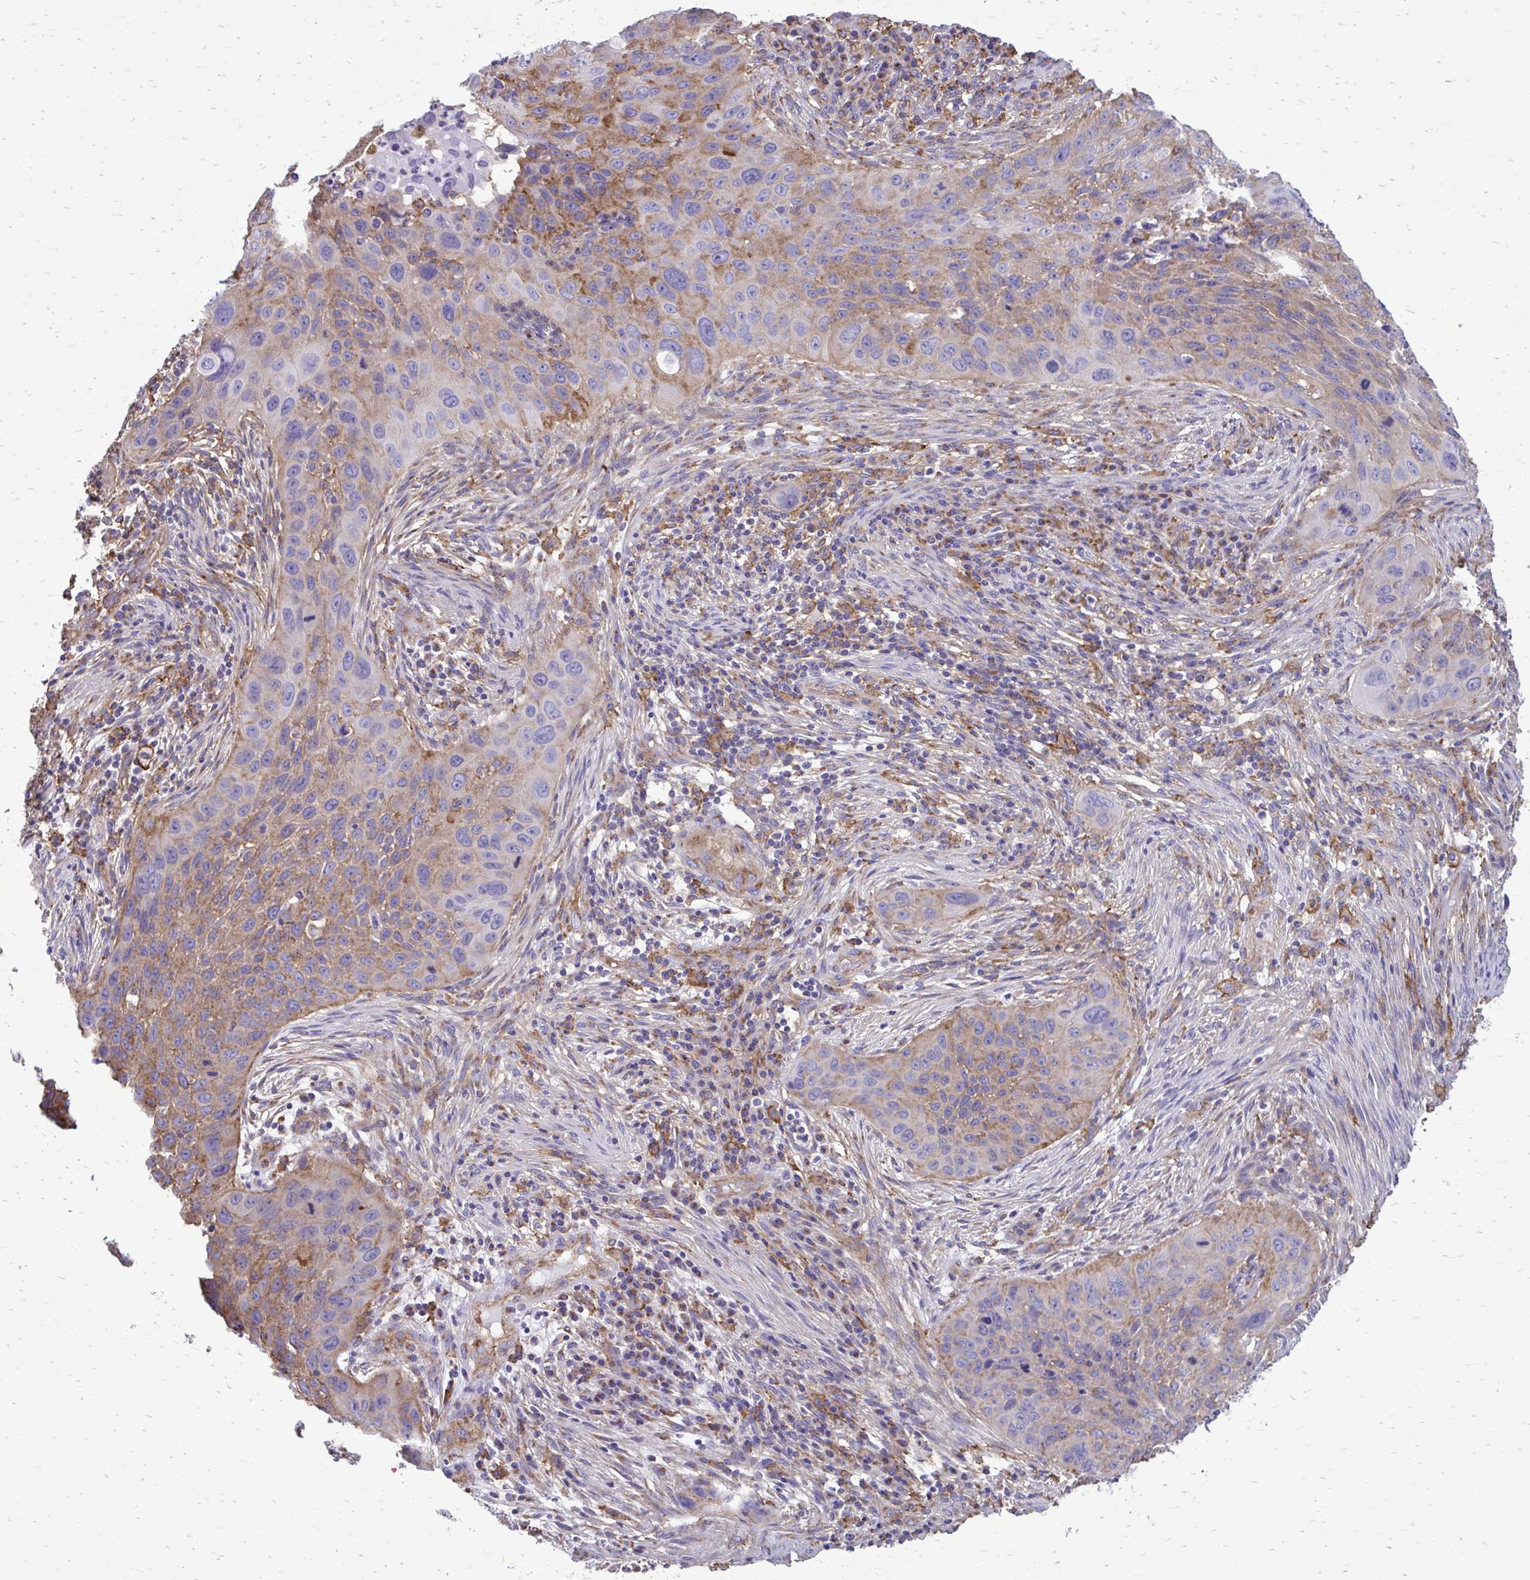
{"staining": {"intensity": "moderate", "quantity": "25%-75%", "location": "cytoplasmic/membranous"}, "tissue": "lung cancer", "cell_type": "Tumor cells", "image_type": "cancer", "snomed": [{"axis": "morphology", "description": "Squamous cell carcinoma, NOS"}, {"axis": "topography", "description": "Lung"}], "caption": "High-magnification brightfield microscopy of lung cancer (squamous cell carcinoma) stained with DAB (3,3'-diaminobenzidine) (brown) and counterstained with hematoxylin (blue). tumor cells exhibit moderate cytoplasmic/membranous expression is appreciated in approximately25%-75% of cells.", "gene": "CLTA", "patient": {"sex": "male", "age": 63}}